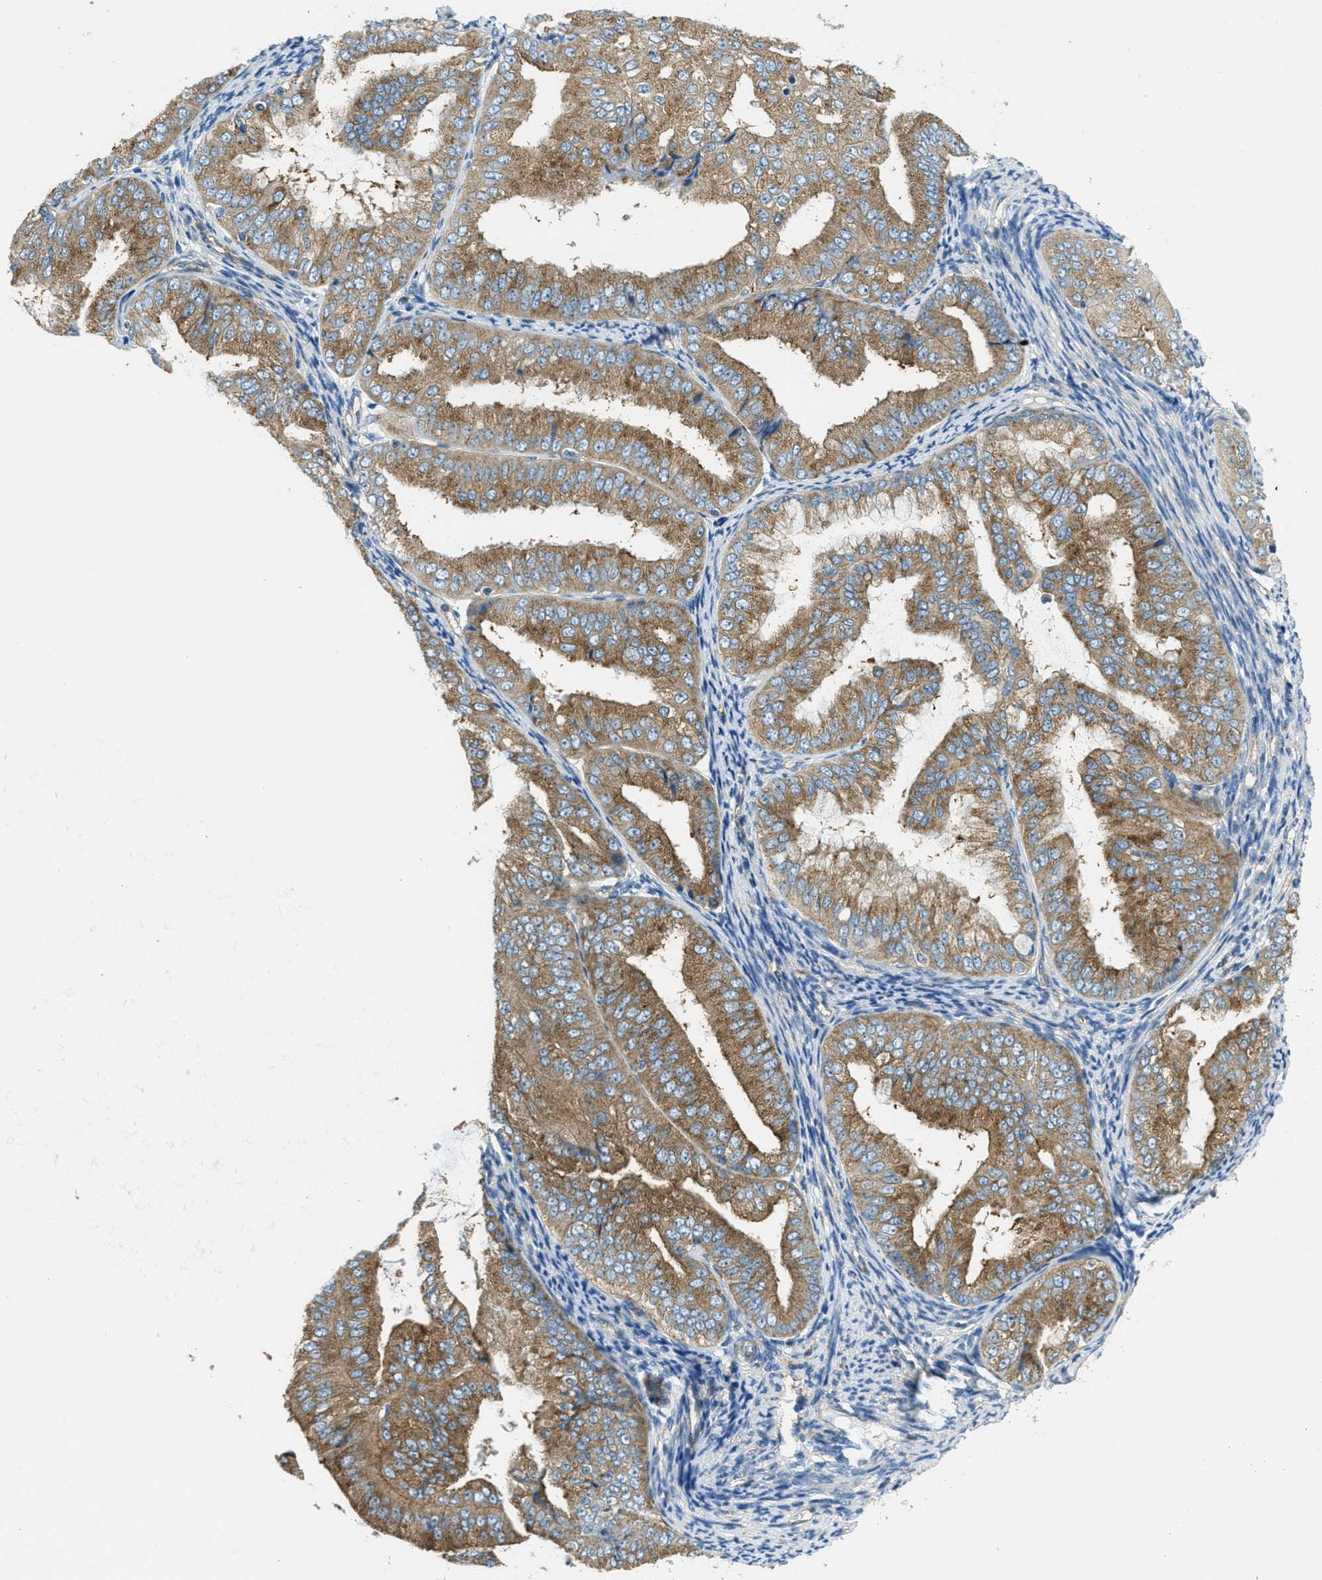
{"staining": {"intensity": "moderate", "quantity": ">75%", "location": "cytoplasmic/membranous"}, "tissue": "endometrial cancer", "cell_type": "Tumor cells", "image_type": "cancer", "snomed": [{"axis": "morphology", "description": "Adenocarcinoma, NOS"}, {"axis": "topography", "description": "Endometrium"}], "caption": "This is an image of IHC staining of endometrial cancer, which shows moderate expression in the cytoplasmic/membranous of tumor cells.", "gene": "AP2B1", "patient": {"sex": "female", "age": 63}}